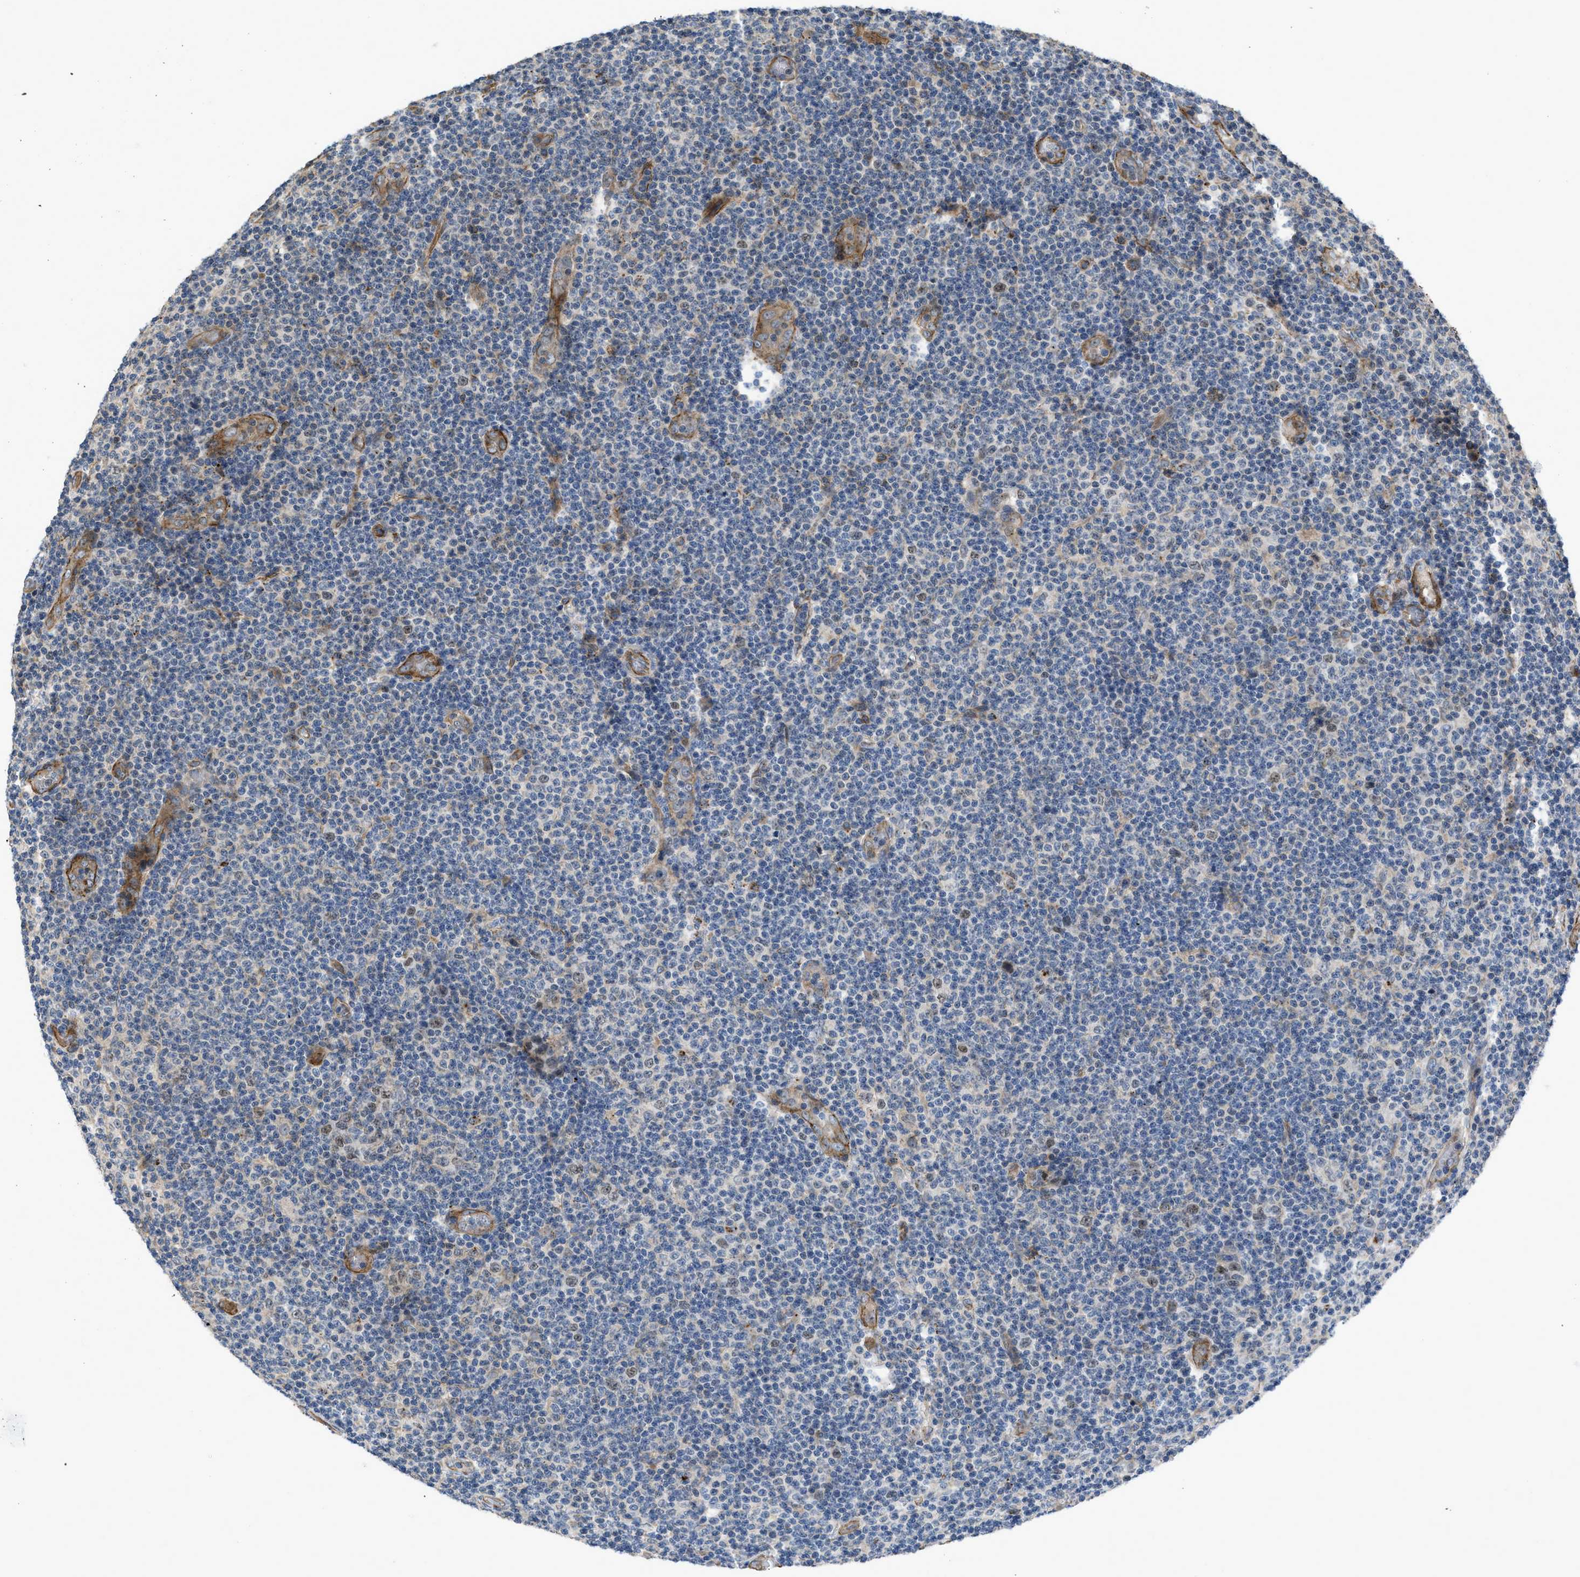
{"staining": {"intensity": "negative", "quantity": "none", "location": "none"}, "tissue": "lymphoma", "cell_type": "Tumor cells", "image_type": "cancer", "snomed": [{"axis": "morphology", "description": "Malignant lymphoma, non-Hodgkin's type, Low grade"}, {"axis": "topography", "description": "Lymph node"}], "caption": "This is an immunohistochemistry photomicrograph of lymphoma. There is no expression in tumor cells.", "gene": "GPATCH2L", "patient": {"sex": "male", "age": 83}}